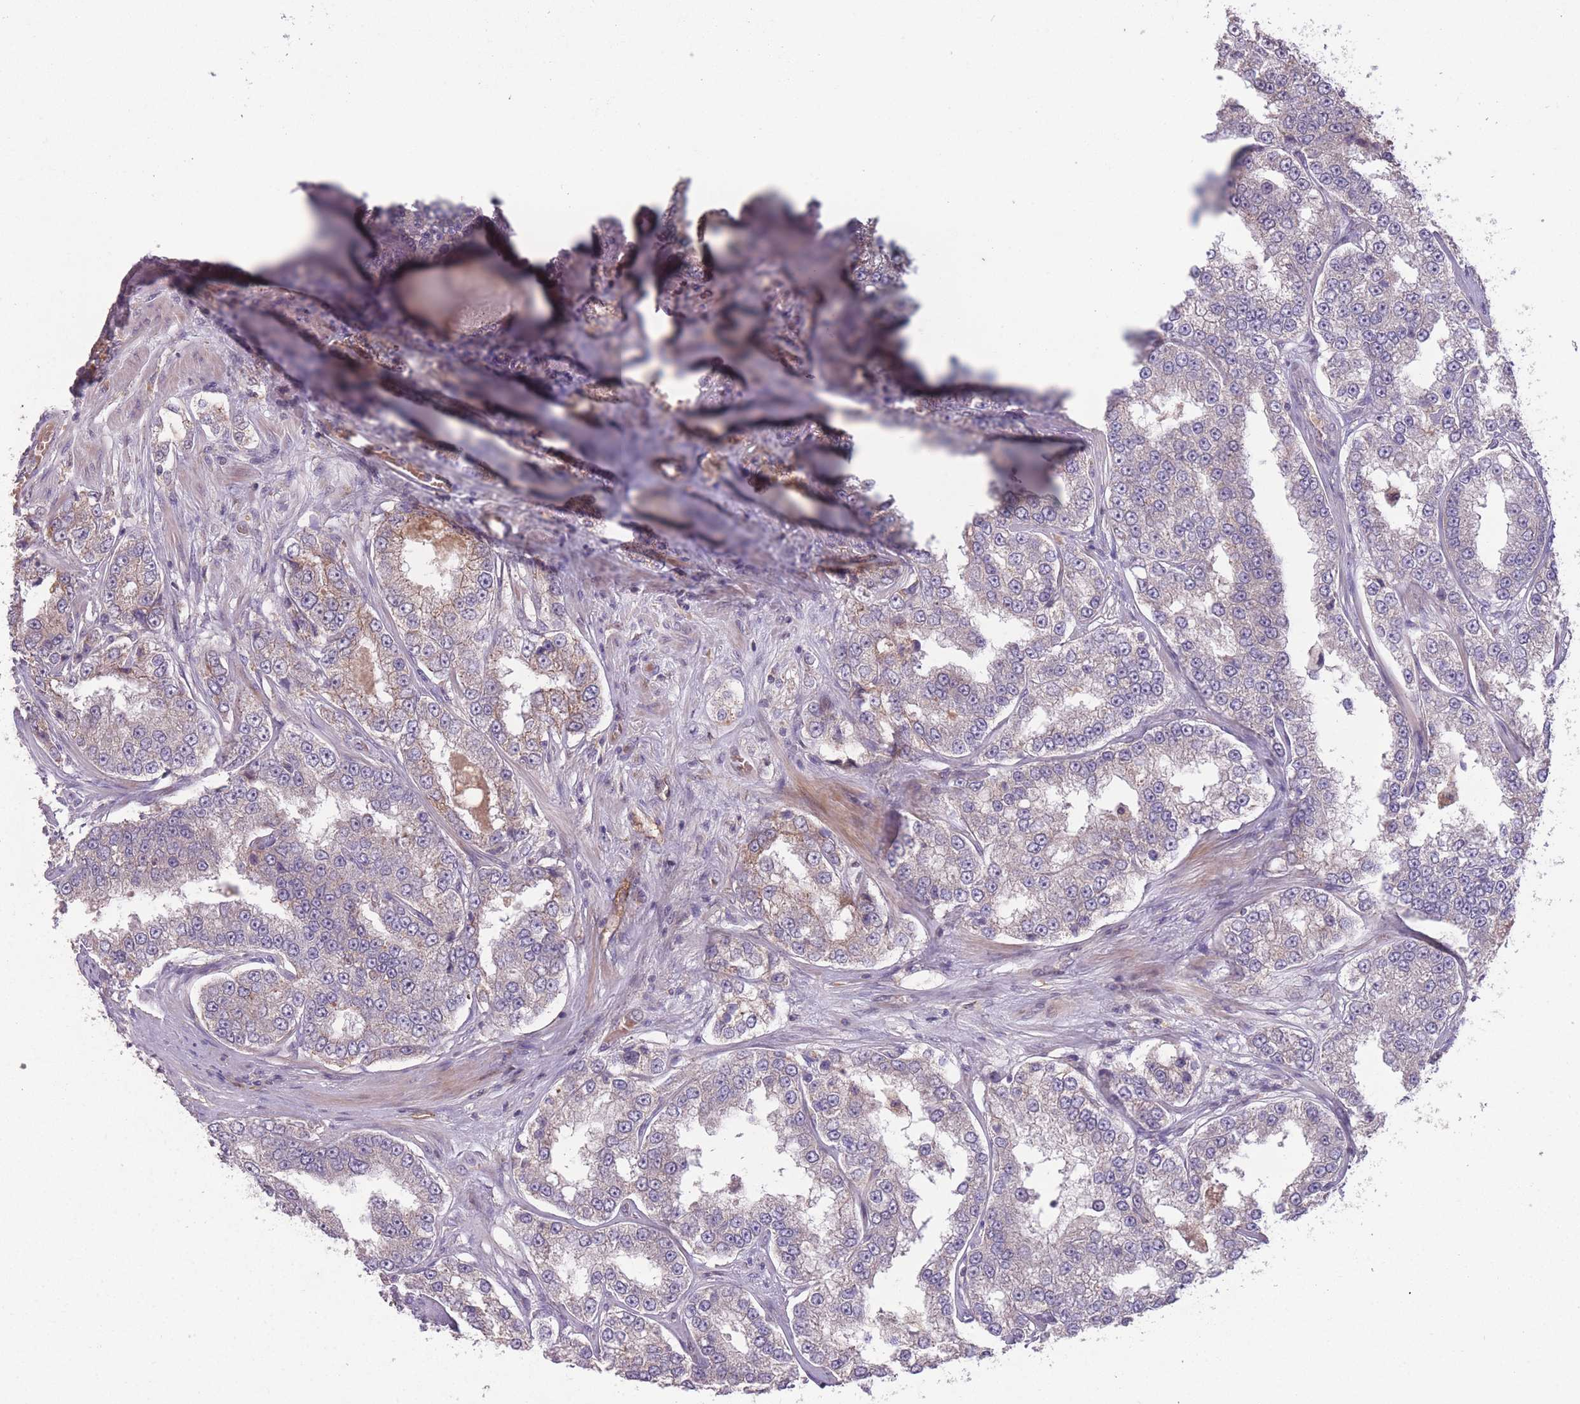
{"staining": {"intensity": "negative", "quantity": "none", "location": "none"}, "tissue": "prostate cancer", "cell_type": "Tumor cells", "image_type": "cancer", "snomed": [{"axis": "morphology", "description": "Normal tissue, NOS"}, {"axis": "morphology", "description": "Adenocarcinoma, High grade"}, {"axis": "topography", "description": "Prostate"}], "caption": "There is no significant expression in tumor cells of prostate cancer (adenocarcinoma (high-grade)).", "gene": "OR2V2", "patient": {"sex": "male", "age": 83}}